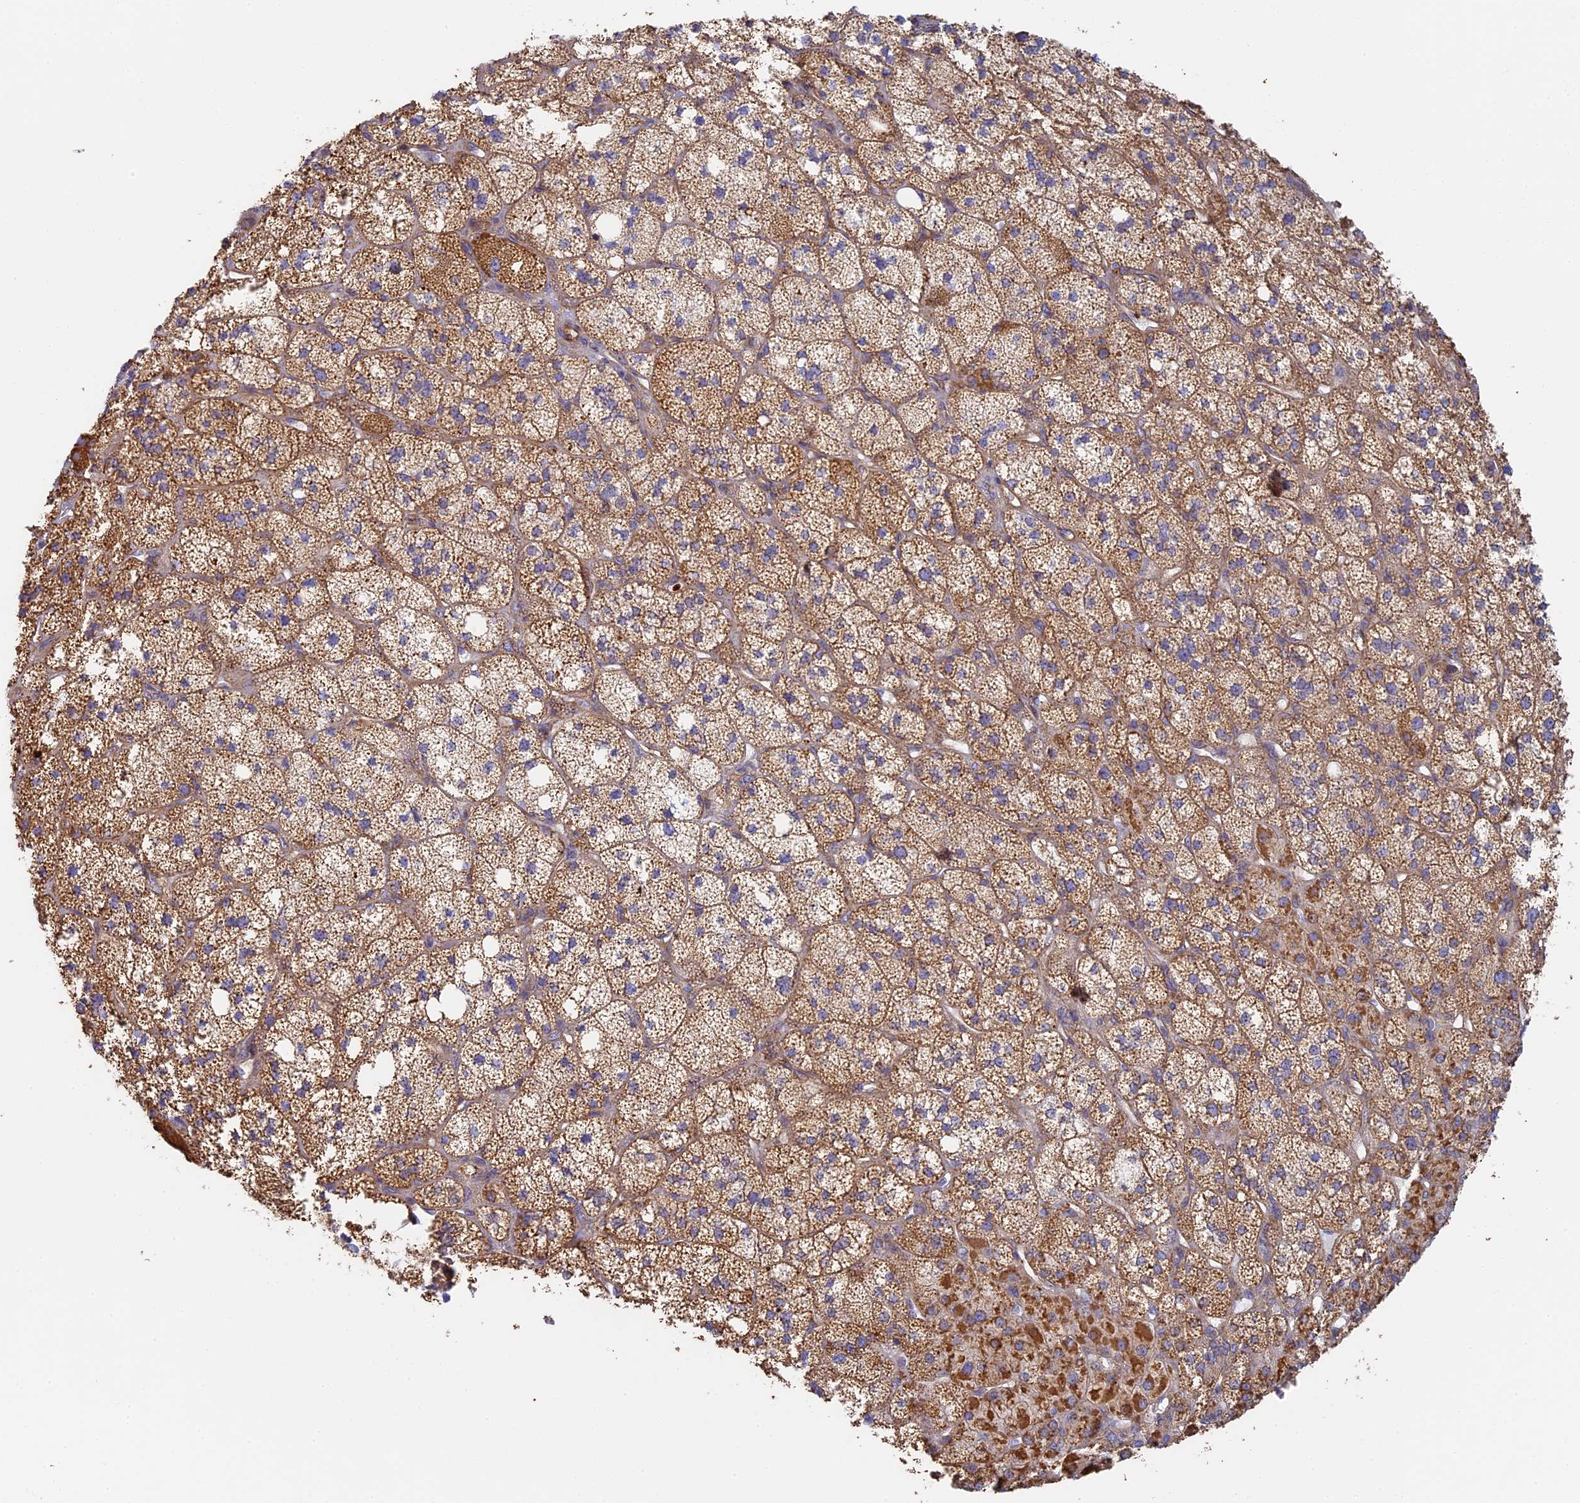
{"staining": {"intensity": "moderate", "quantity": ">75%", "location": "cytoplasmic/membranous"}, "tissue": "adrenal gland", "cell_type": "Glandular cells", "image_type": "normal", "snomed": [{"axis": "morphology", "description": "Normal tissue, NOS"}, {"axis": "topography", "description": "Adrenal gland"}], "caption": "Unremarkable adrenal gland displays moderate cytoplasmic/membranous staining in approximately >75% of glandular cells (Brightfield microscopy of DAB IHC at high magnification)..", "gene": "DDA1", "patient": {"sex": "male", "age": 61}}